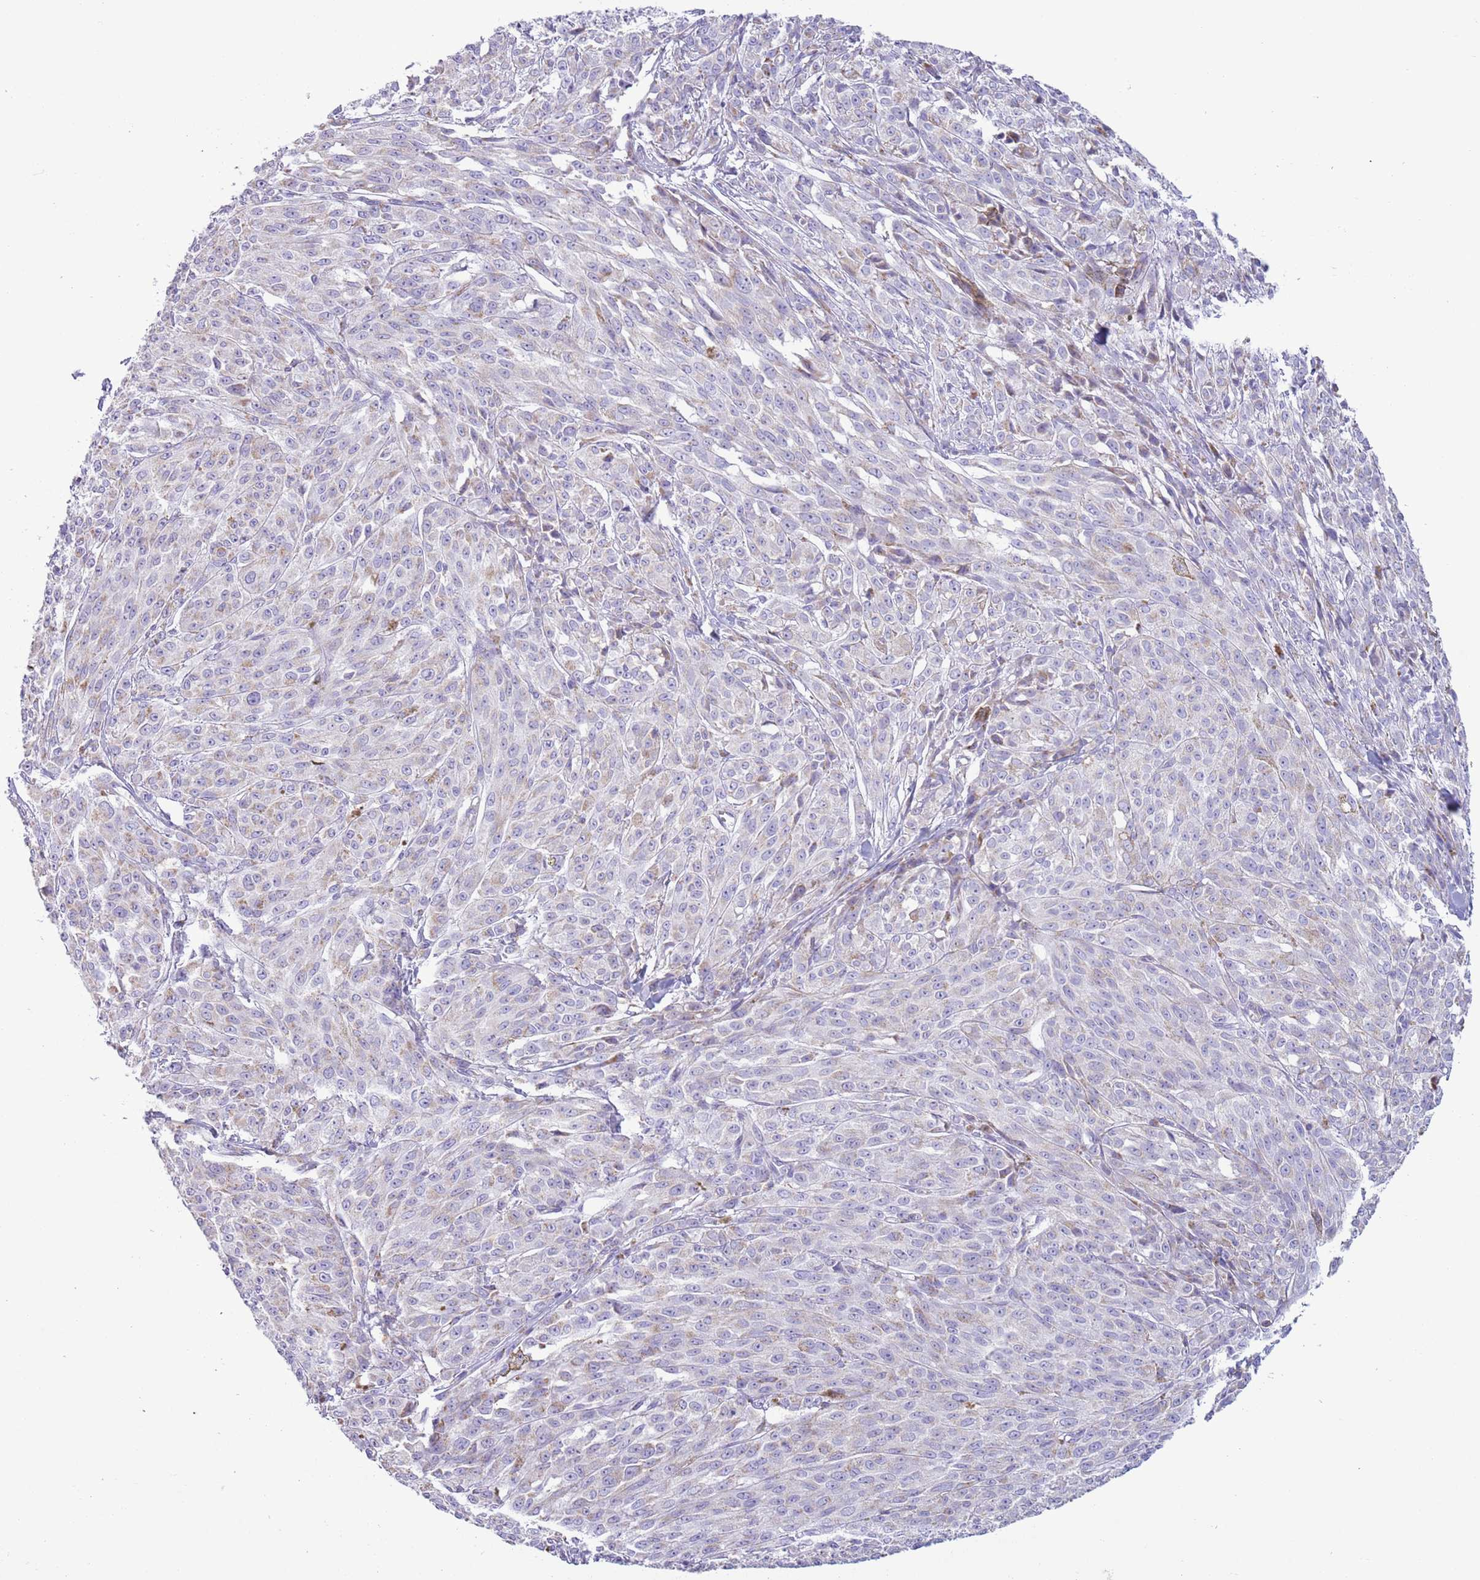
{"staining": {"intensity": "negative", "quantity": "none", "location": "none"}, "tissue": "melanoma", "cell_type": "Tumor cells", "image_type": "cancer", "snomed": [{"axis": "morphology", "description": "Malignant melanoma, NOS"}, {"axis": "topography", "description": "Skin"}], "caption": "Tumor cells are negative for protein expression in human melanoma.", "gene": "ATP6V1B1", "patient": {"sex": "female", "age": 52}}